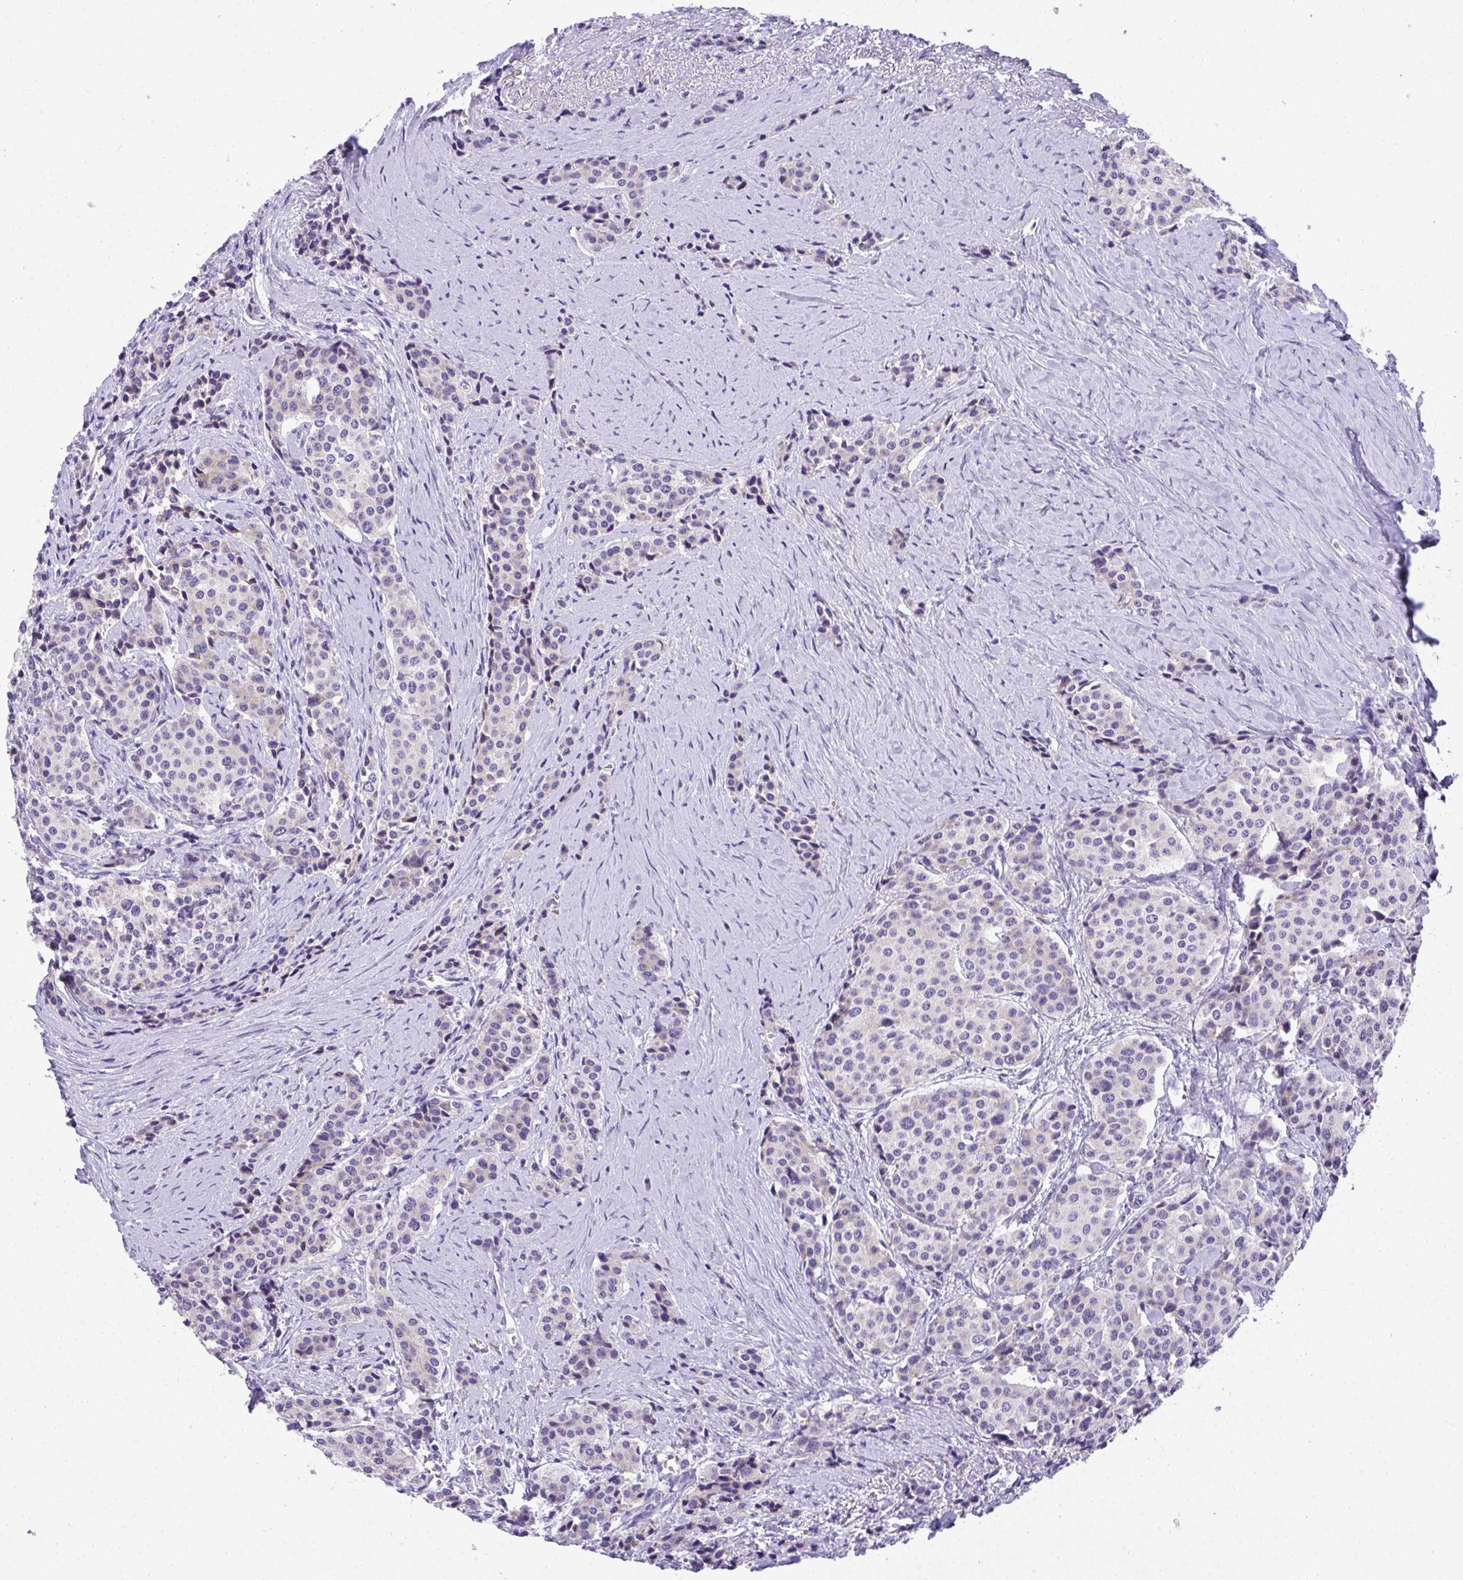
{"staining": {"intensity": "negative", "quantity": "none", "location": "none"}, "tissue": "carcinoid", "cell_type": "Tumor cells", "image_type": "cancer", "snomed": [{"axis": "morphology", "description": "Carcinoid, malignant, NOS"}, {"axis": "topography", "description": "Small intestine"}], "caption": "Immunohistochemistry micrograph of human malignant carcinoid stained for a protein (brown), which reveals no expression in tumor cells.", "gene": "ADRA2C", "patient": {"sex": "male", "age": 73}}